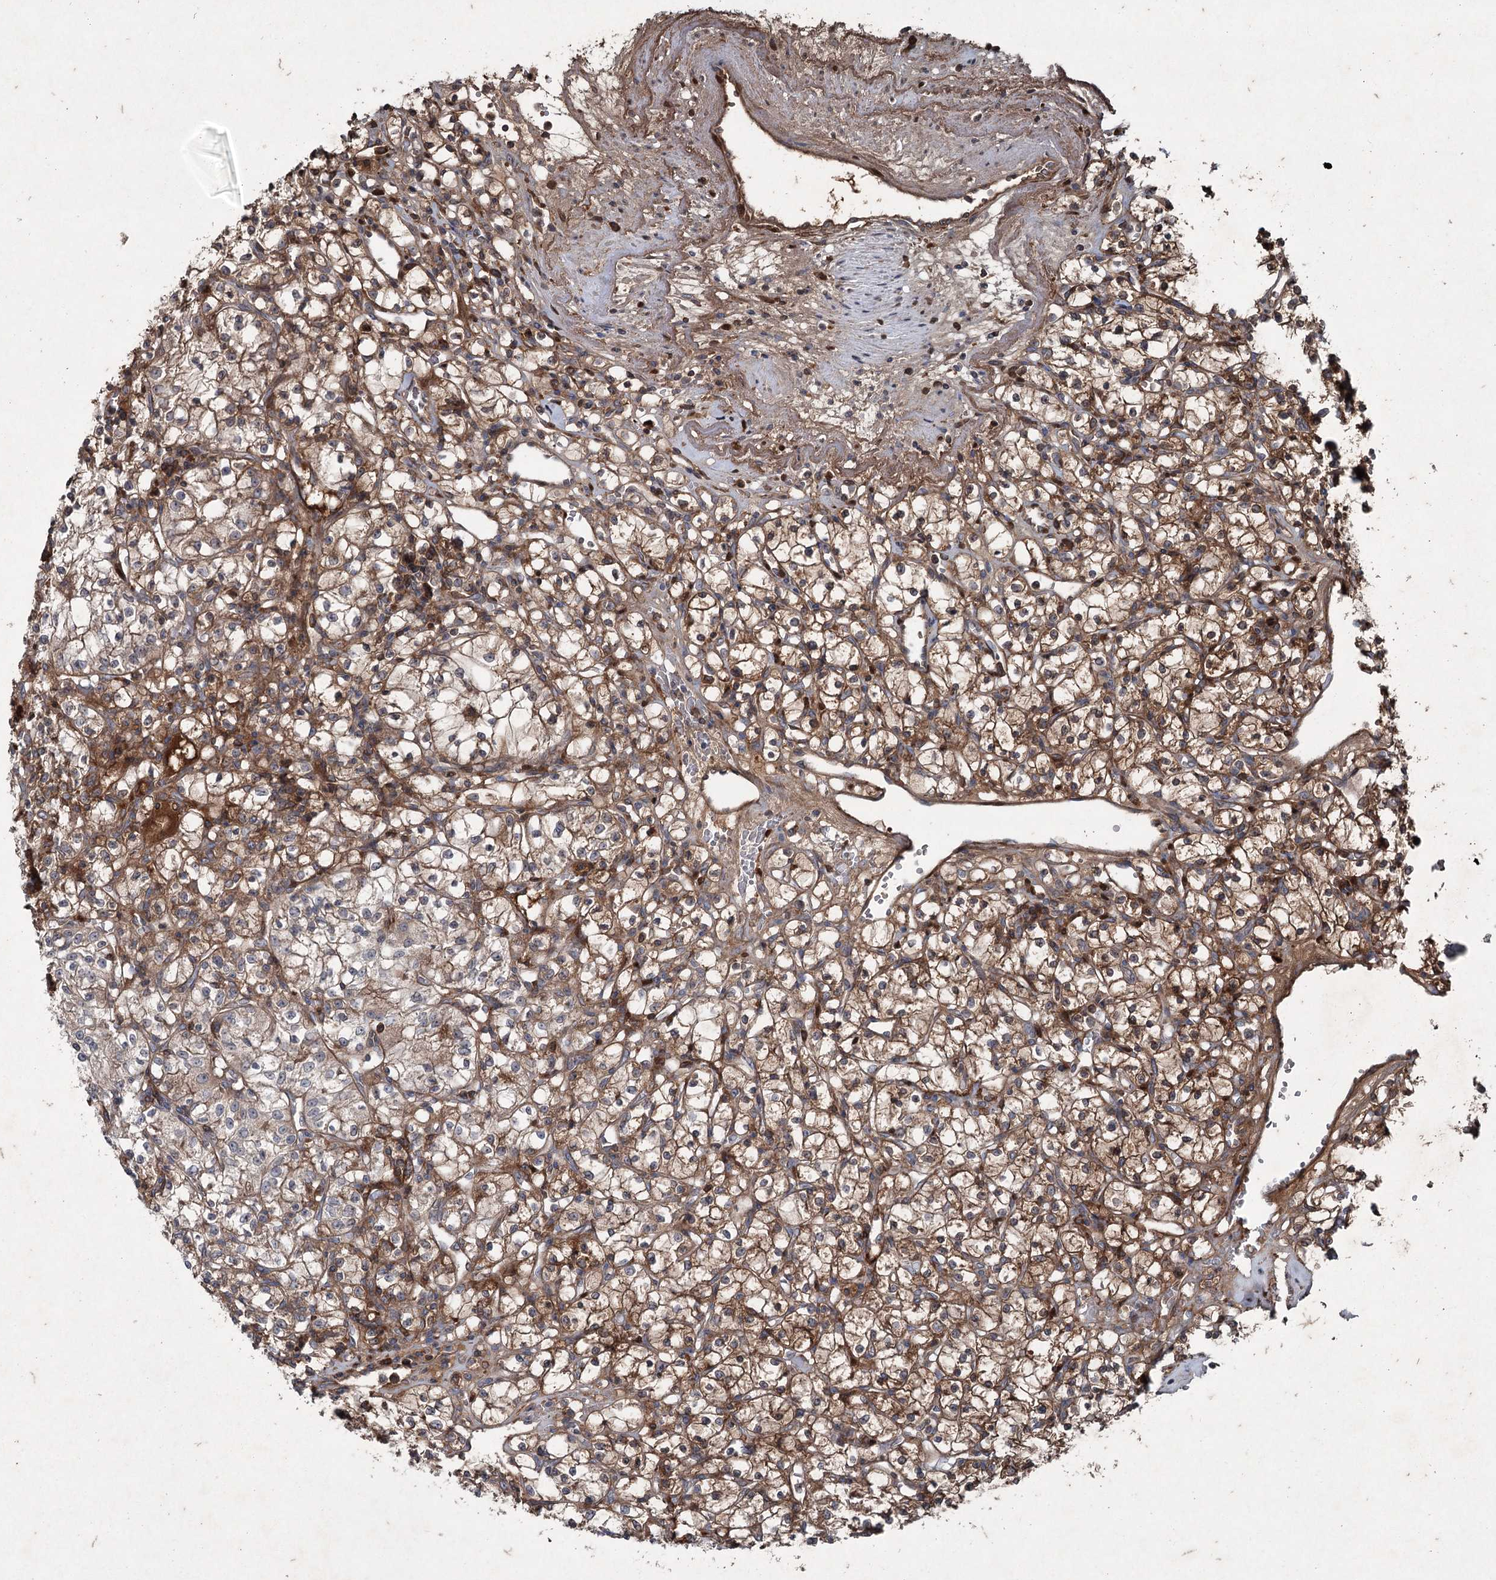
{"staining": {"intensity": "strong", "quantity": ">75%", "location": "cytoplasmic/membranous"}, "tissue": "renal cancer", "cell_type": "Tumor cells", "image_type": "cancer", "snomed": [{"axis": "morphology", "description": "Adenocarcinoma, NOS"}, {"axis": "topography", "description": "Kidney"}], "caption": "Immunohistochemistry of renal adenocarcinoma exhibits high levels of strong cytoplasmic/membranous positivity in about >75% of tumor cells.", "gene": "PGLYRP2", "patient": {"sex": "female", "age": 59}}